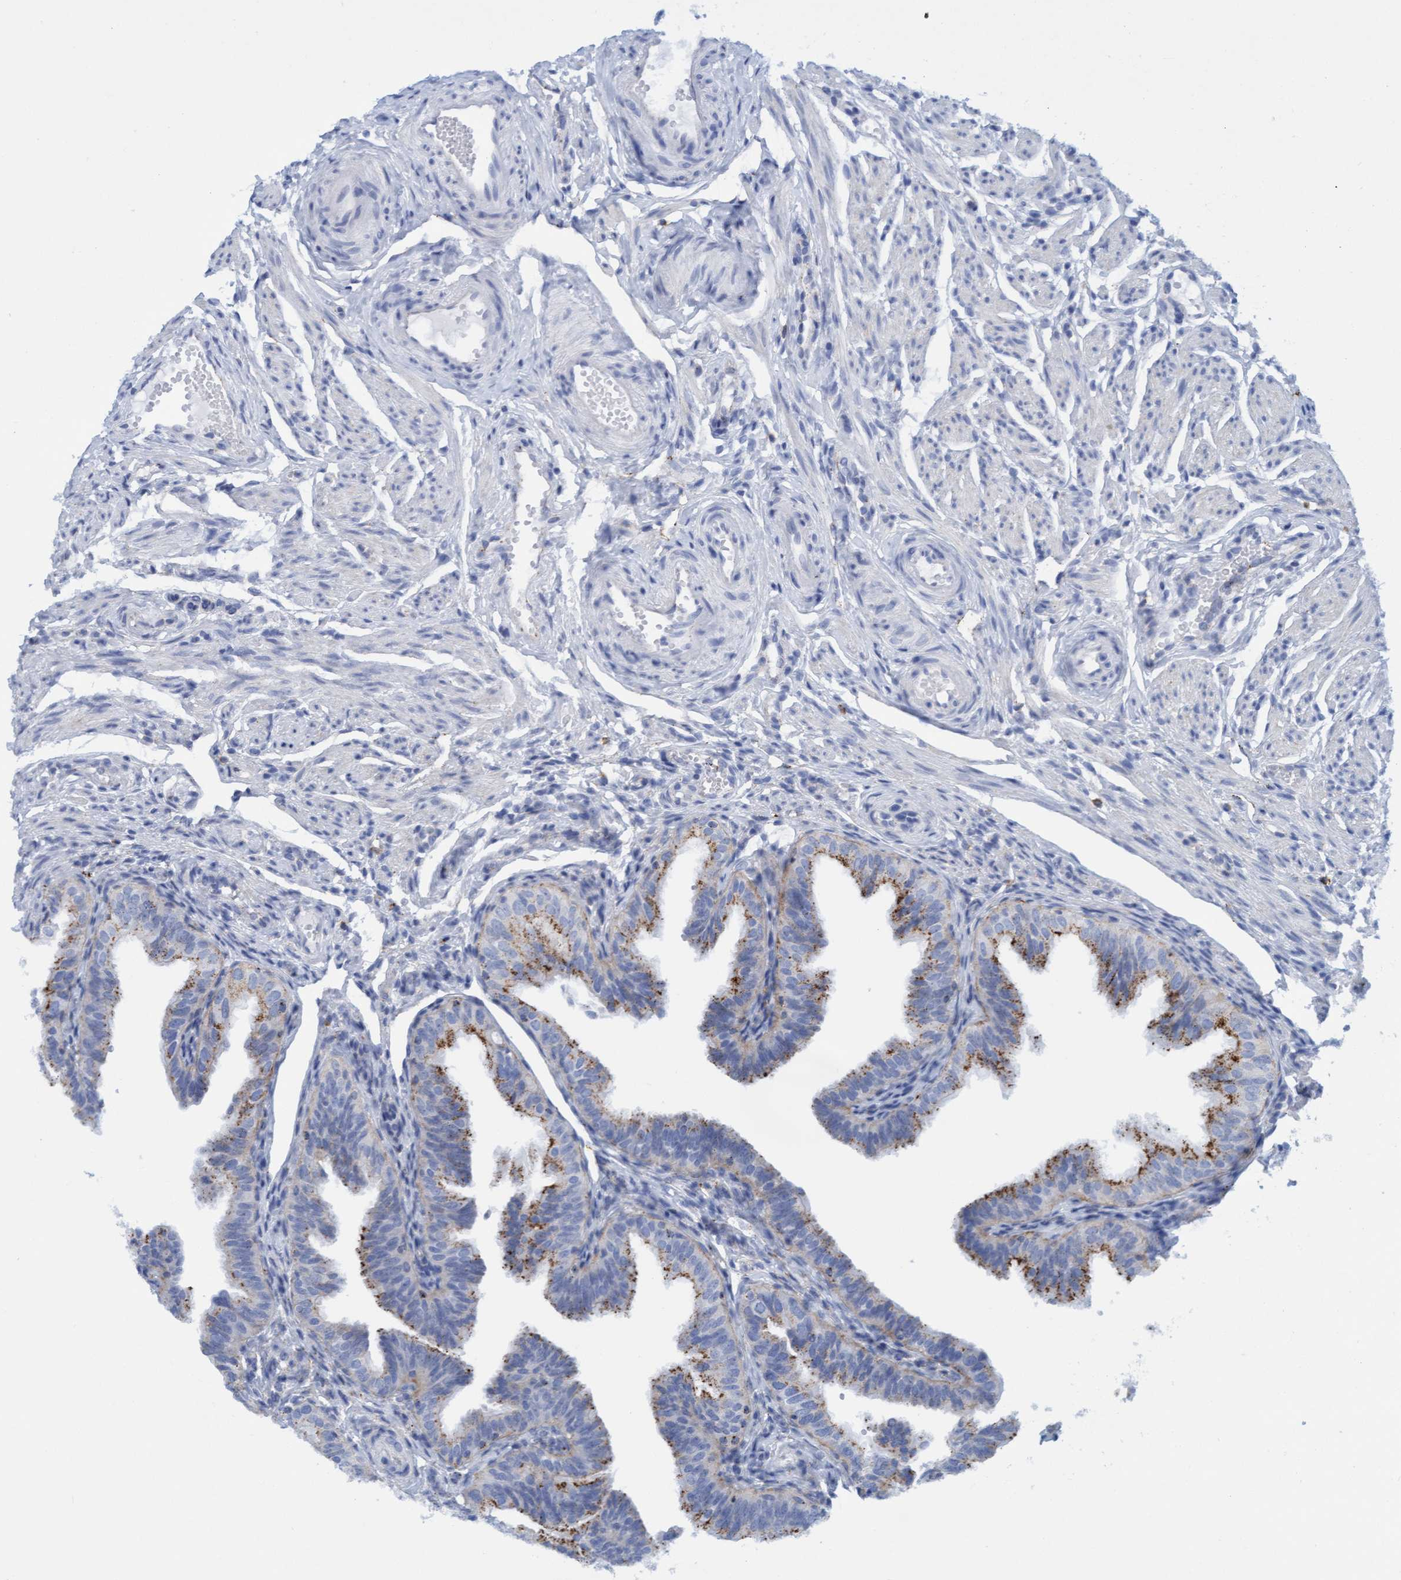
{"staining": {"intensity": "moderate", "quantity": "25%-75%", "location": "cytoplasmic/membranous"}, "tissue": "fallopian tube", "cell_type": "Glandular cells", "image_type": "normal", "snomed": [{"axis": "morphology", "description": "Normal tissue, NOS"}, {"axis": "topography", "description": "Fallopian tube"}], "caption": "Immunohistochemistry (IHC) photomicrograph of benign fallopian tube: human fallopian tube stained using IHC displays medium levels of moderate protein expression localized specifically in the cytoplasmic/membranous of glandular cells, appearing as a cytoplasmic/membranous brown color.", "gene": "SGSH", "patient": {"sex": "female", "age": 35}}